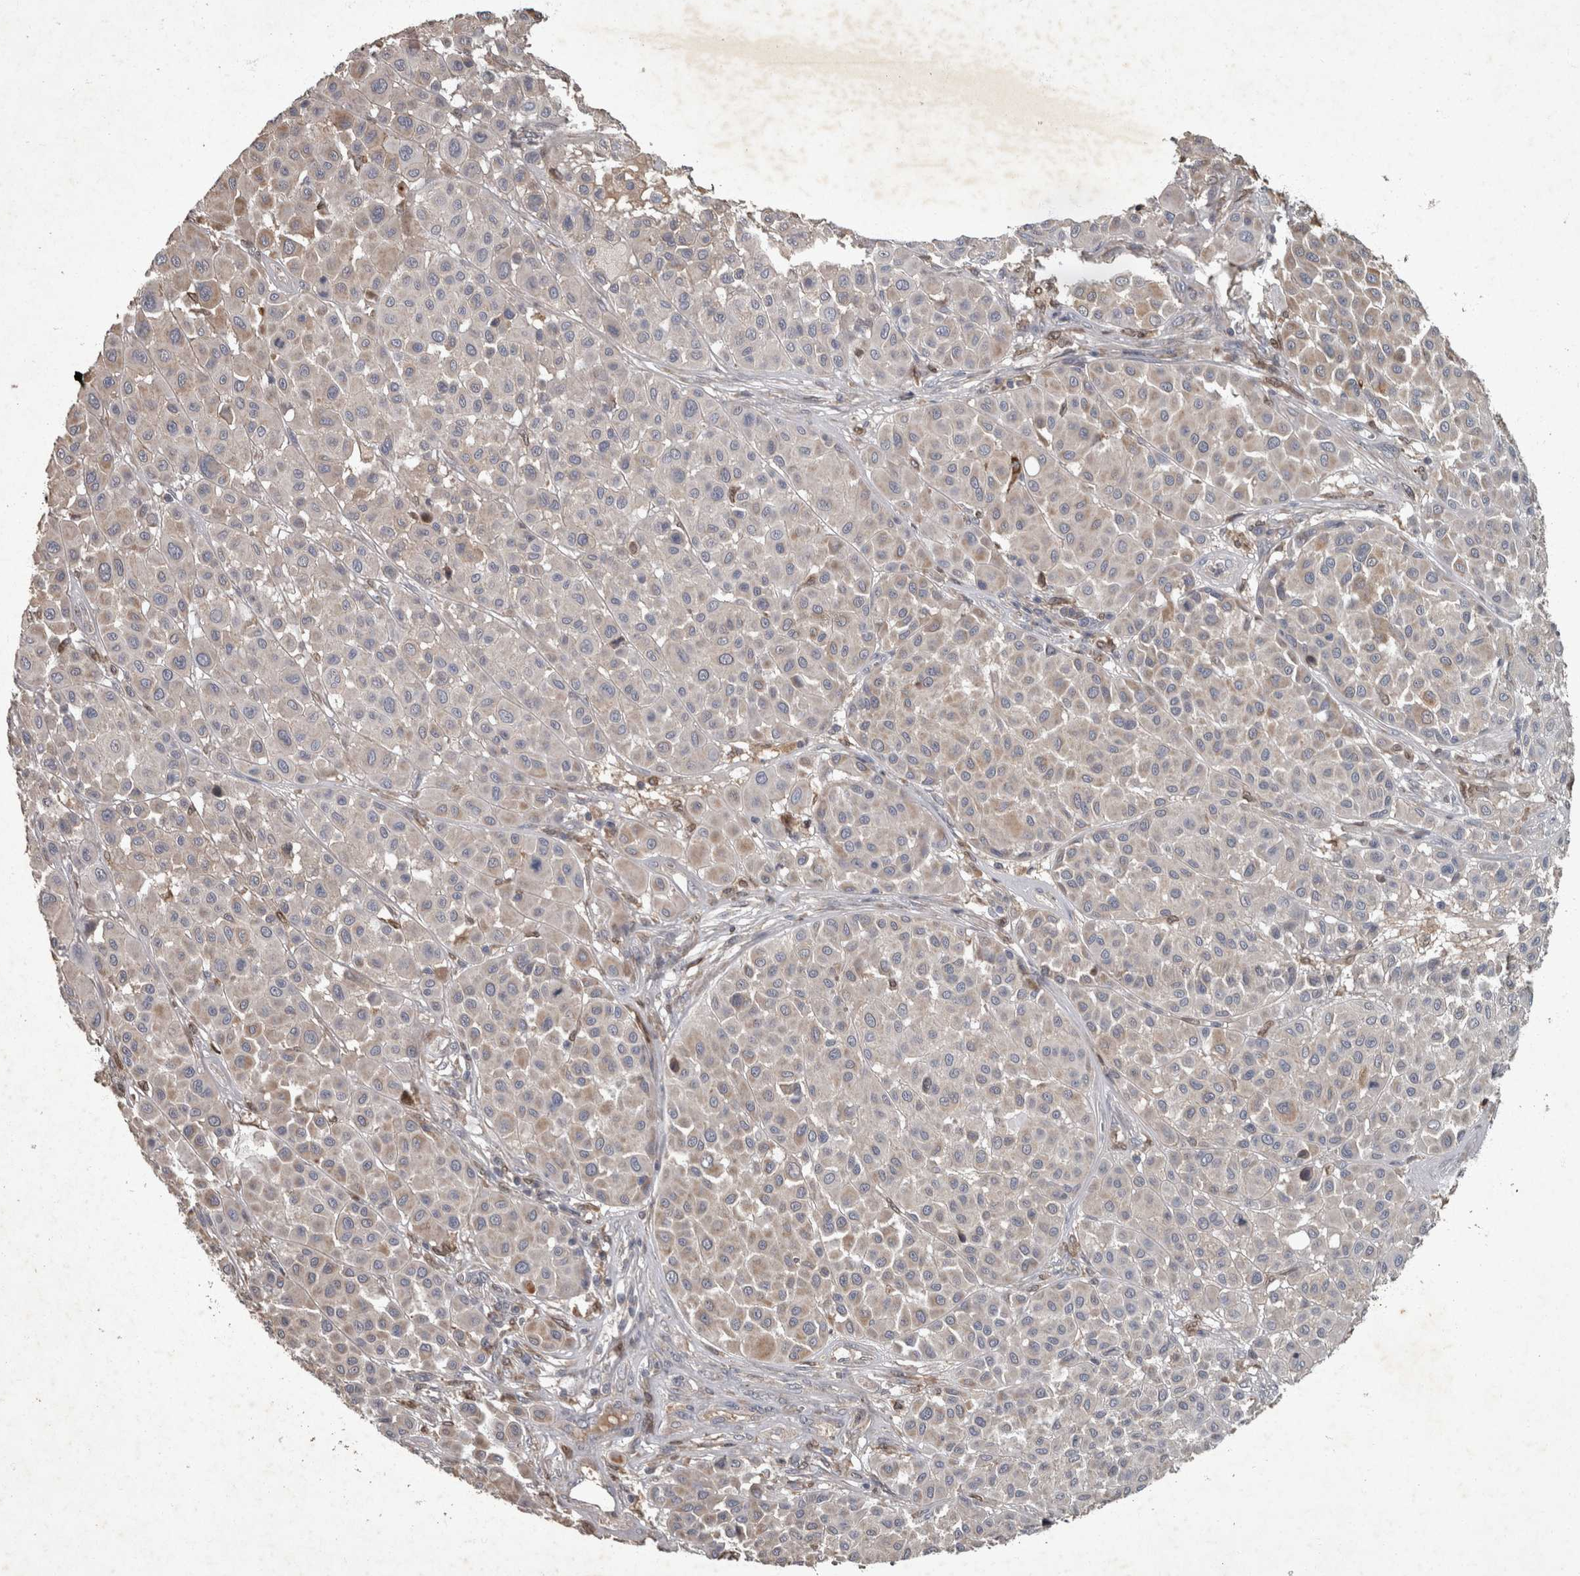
{"staining": {"intensity": "weak", "quantity": "<25%", "location": "cytoplasmic/membranous"}, "tissue": "melanoma", "cell_type": "Tumor cells", "image_type": "cancer", "snomed": [{"axis": "morphology", "description": "Malignant melanoma, Metastatic site"}, {"axis": "topography", "description": "Soft tissue"}], "caption": "This is a photomicrograph of immunohistochemistry staining of melanoma, which shows no expression in tumor cells. (Stains: DAB immunohistochemistry (IHC) with hematoxylin counter stain, Microscopy: brightfield microscopy at high magnification).", "gene": "PPP1R3C", "patient": {"sex": "male", "age": 41}}